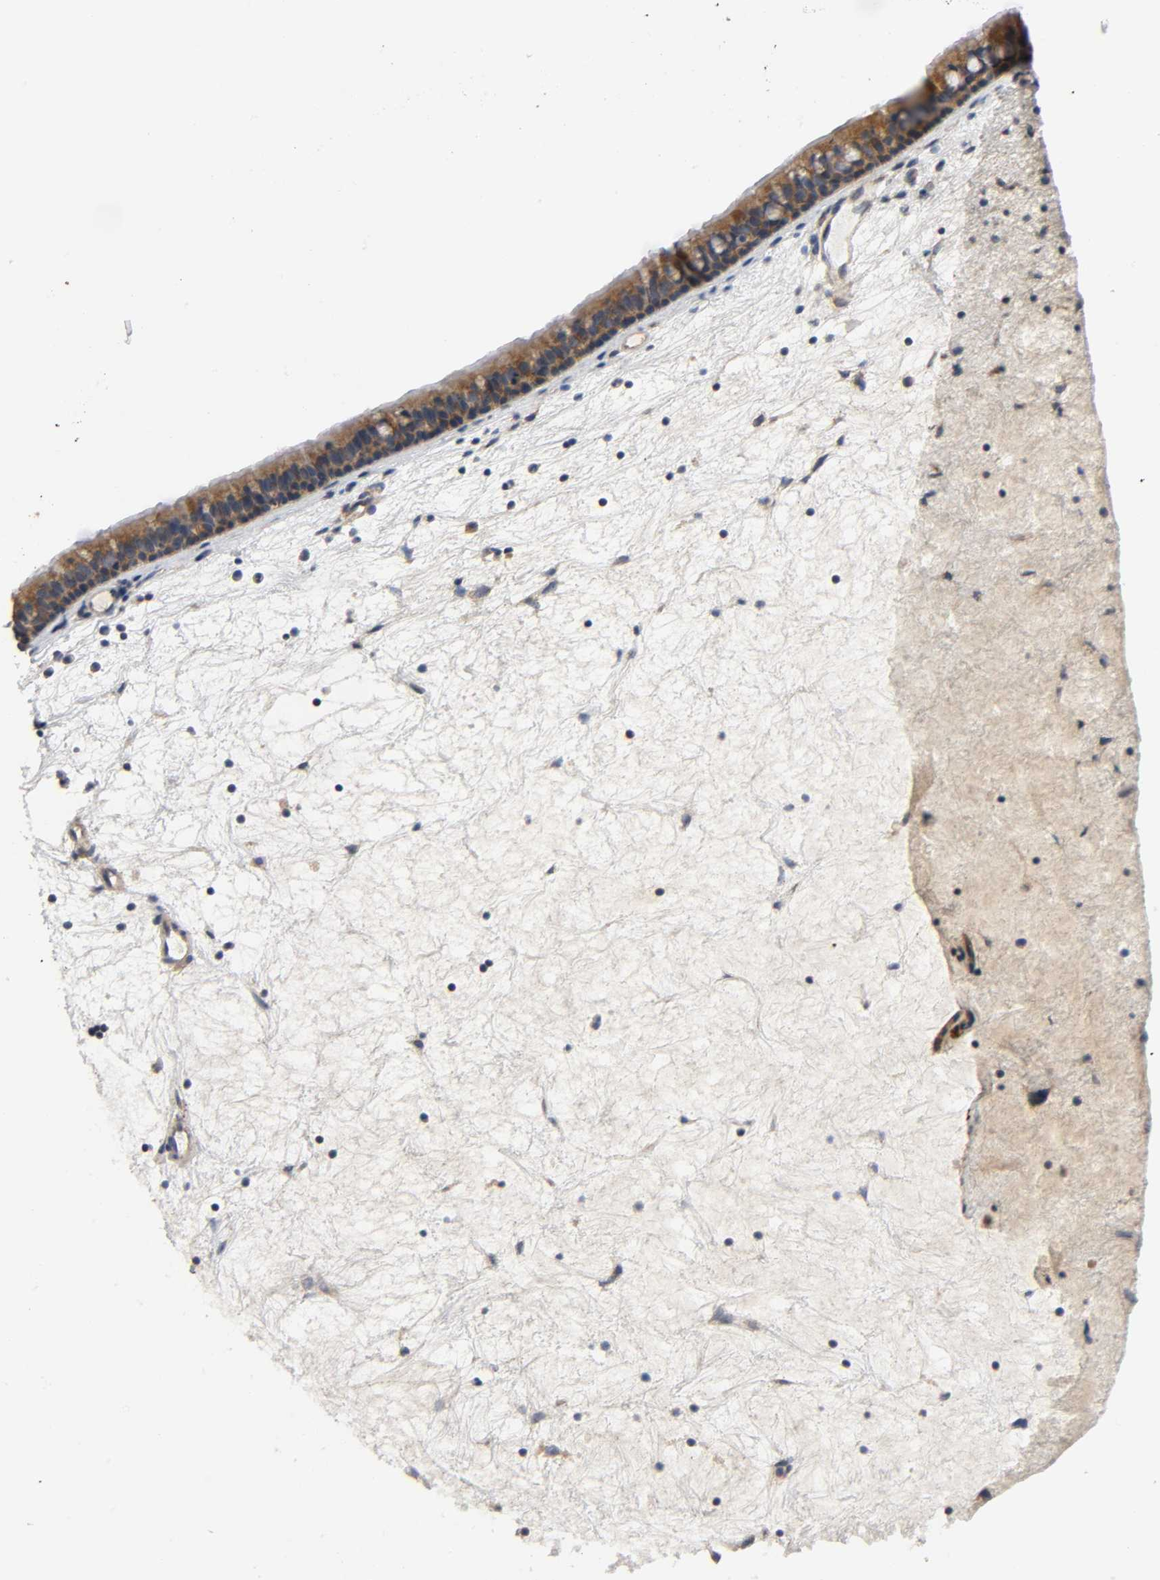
{"staining": {"intensity": "moderate", "quantity": ">75%", "location": "cytoplasmic/membranous"}, "tissue": "nasopharynx", "cell_type": "Respiratory epithelial cells", "image_type": "normal", "snomed": [{"axis": "morphology", "description": "Normal tissue, NOS"}, {"axis": "topography", "description": "Nasopharynx"}], "caption": "IHC staining of normal nasopharynx, which displays medium levels of moderate cytoplasmic/membranous positivity in approximately >75% of respiratory epithelial cells indicating moderate cytoplasmic/membranous protein expression. The staining was performed using DAB (brown) for protein detection and nuclei were counterstained in hematoxylin (blue).", "gene": "HDAC6", "patient": {"sex": "female", "age": 78}}